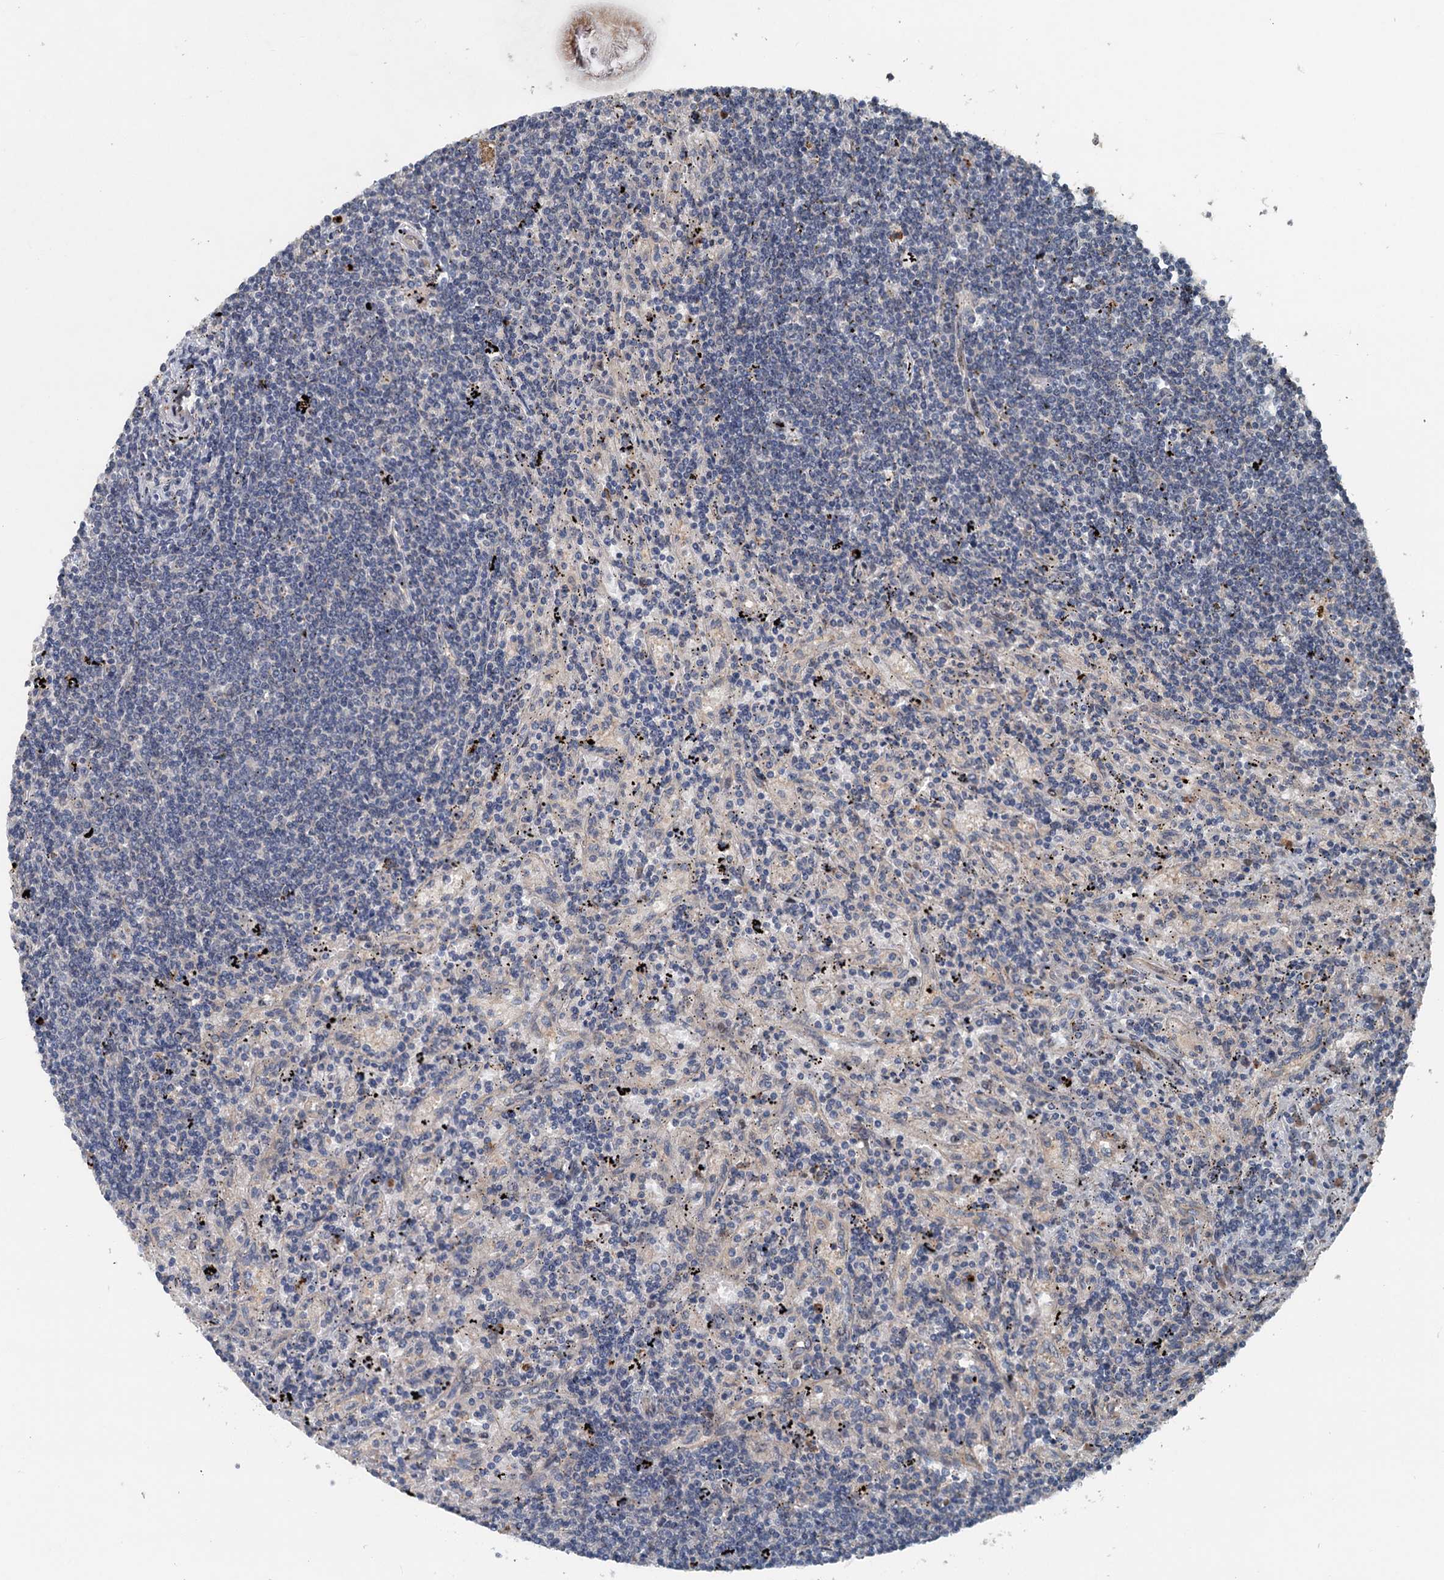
{"staining": {"intensity": "negative", "quantity": "none", "location": "none"}, "tissue": "lymphoma", "cell_type": "Tumor cells", "image_type": "cancer", "snomed": [{"axis": "morphology", "description": "Malignant lymphoma, non-Hodgkin's type, Low grade"}, {"axis": "topography", "description": "Spleen"}], "caption": "A photomicrograph of human lymphoma is negative for staining in tumor cells.", "gene": "N4BP2L2", "patient": {"sex": "male", "age": 76}}